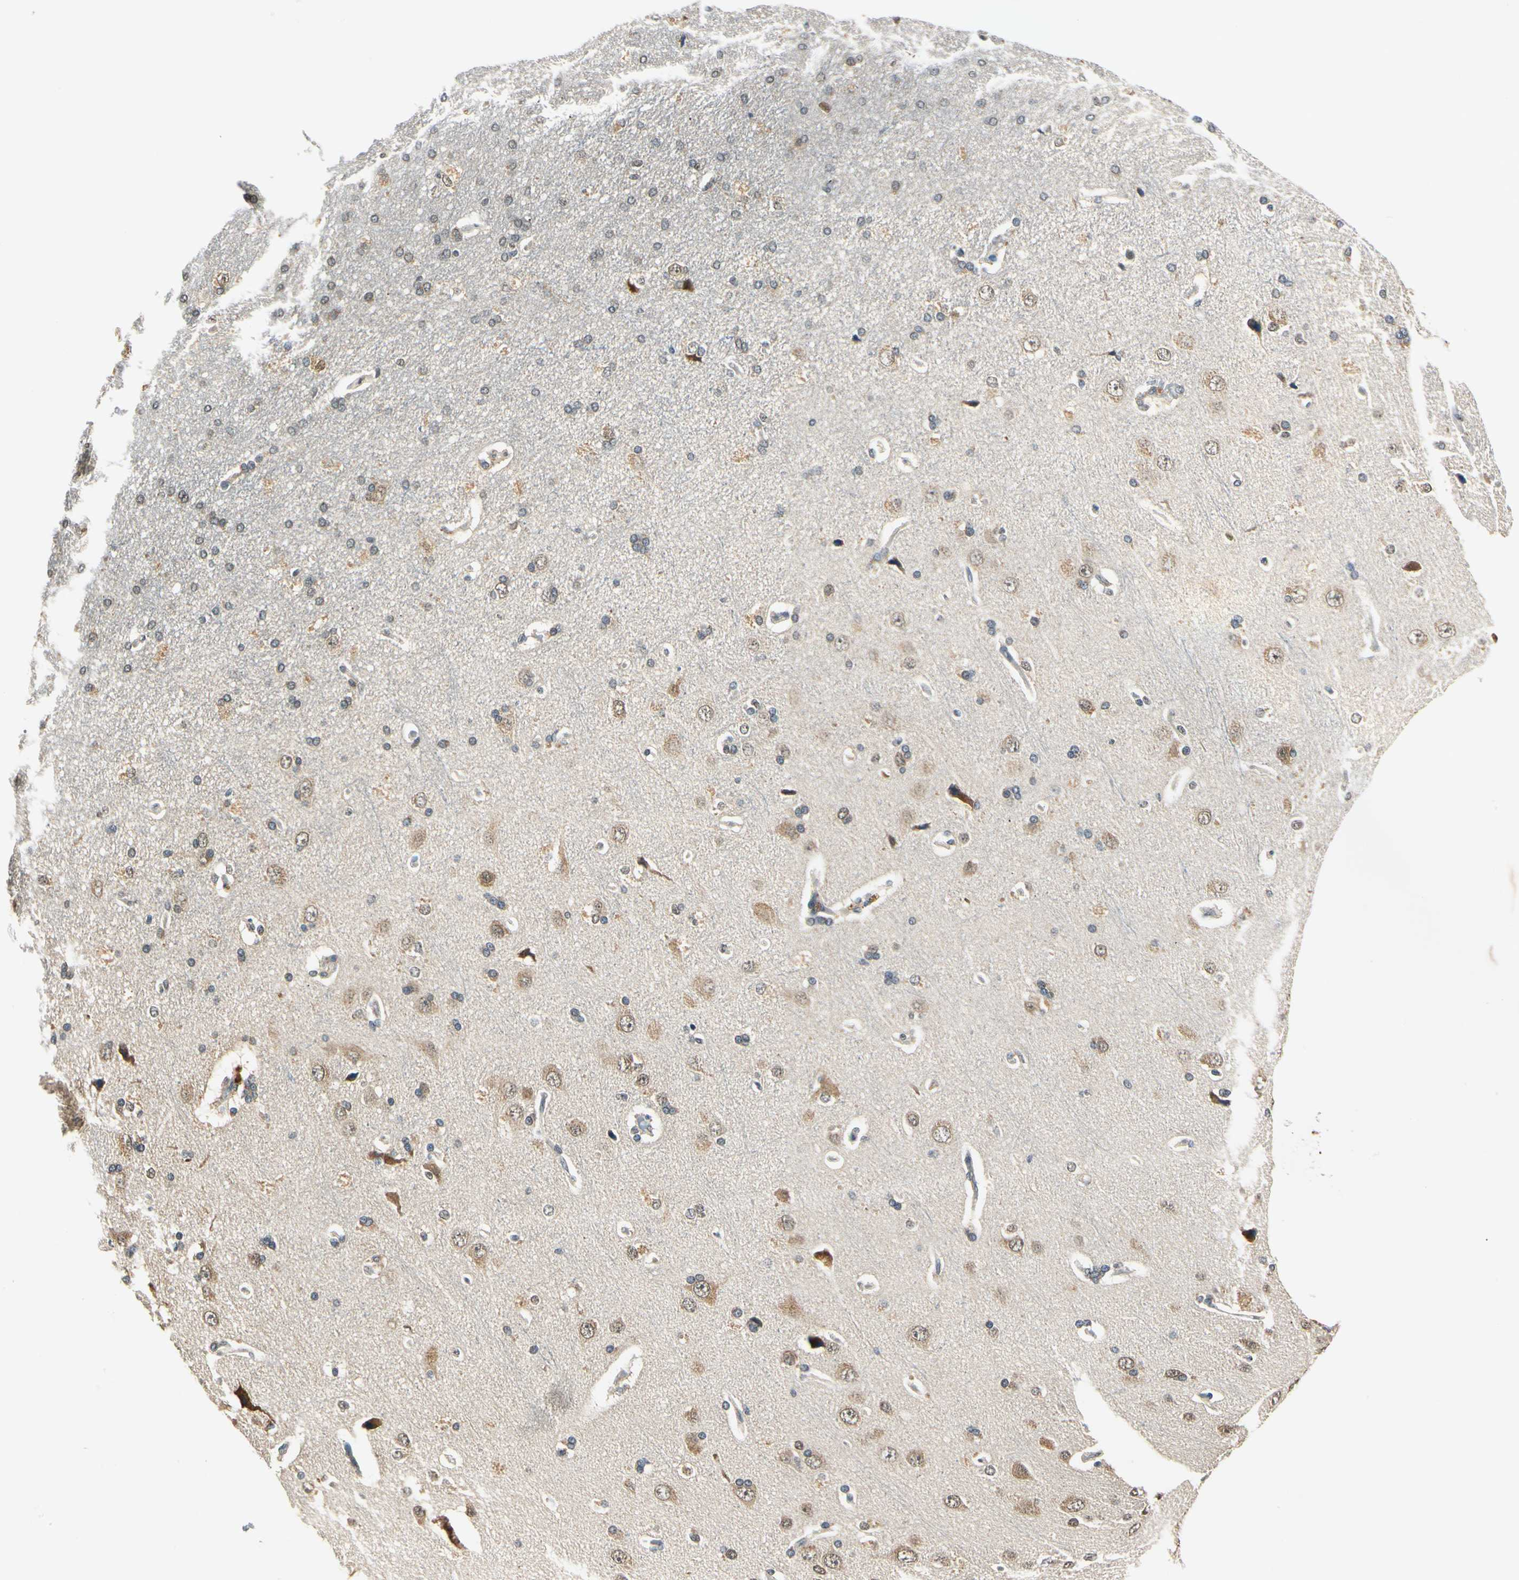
{"staining": {"intensity": "negative", "quantity": "none", "location": "none"}, "tissue": "cerebral cortex", "cell_type": "Endothelial cells", "image_type": "normal", "snomed": [{"axis": "morphology", "description": "Normal tissue, NOS"}, {"axis": "topography", "description": "Cerebral cortex"}], "caption": "This is an IHC micrograph of benign cerebral cortex. There is no staining in endothelial cells.", "gene": "PDK2", "patient": {"sex": "male", "age": 62}}